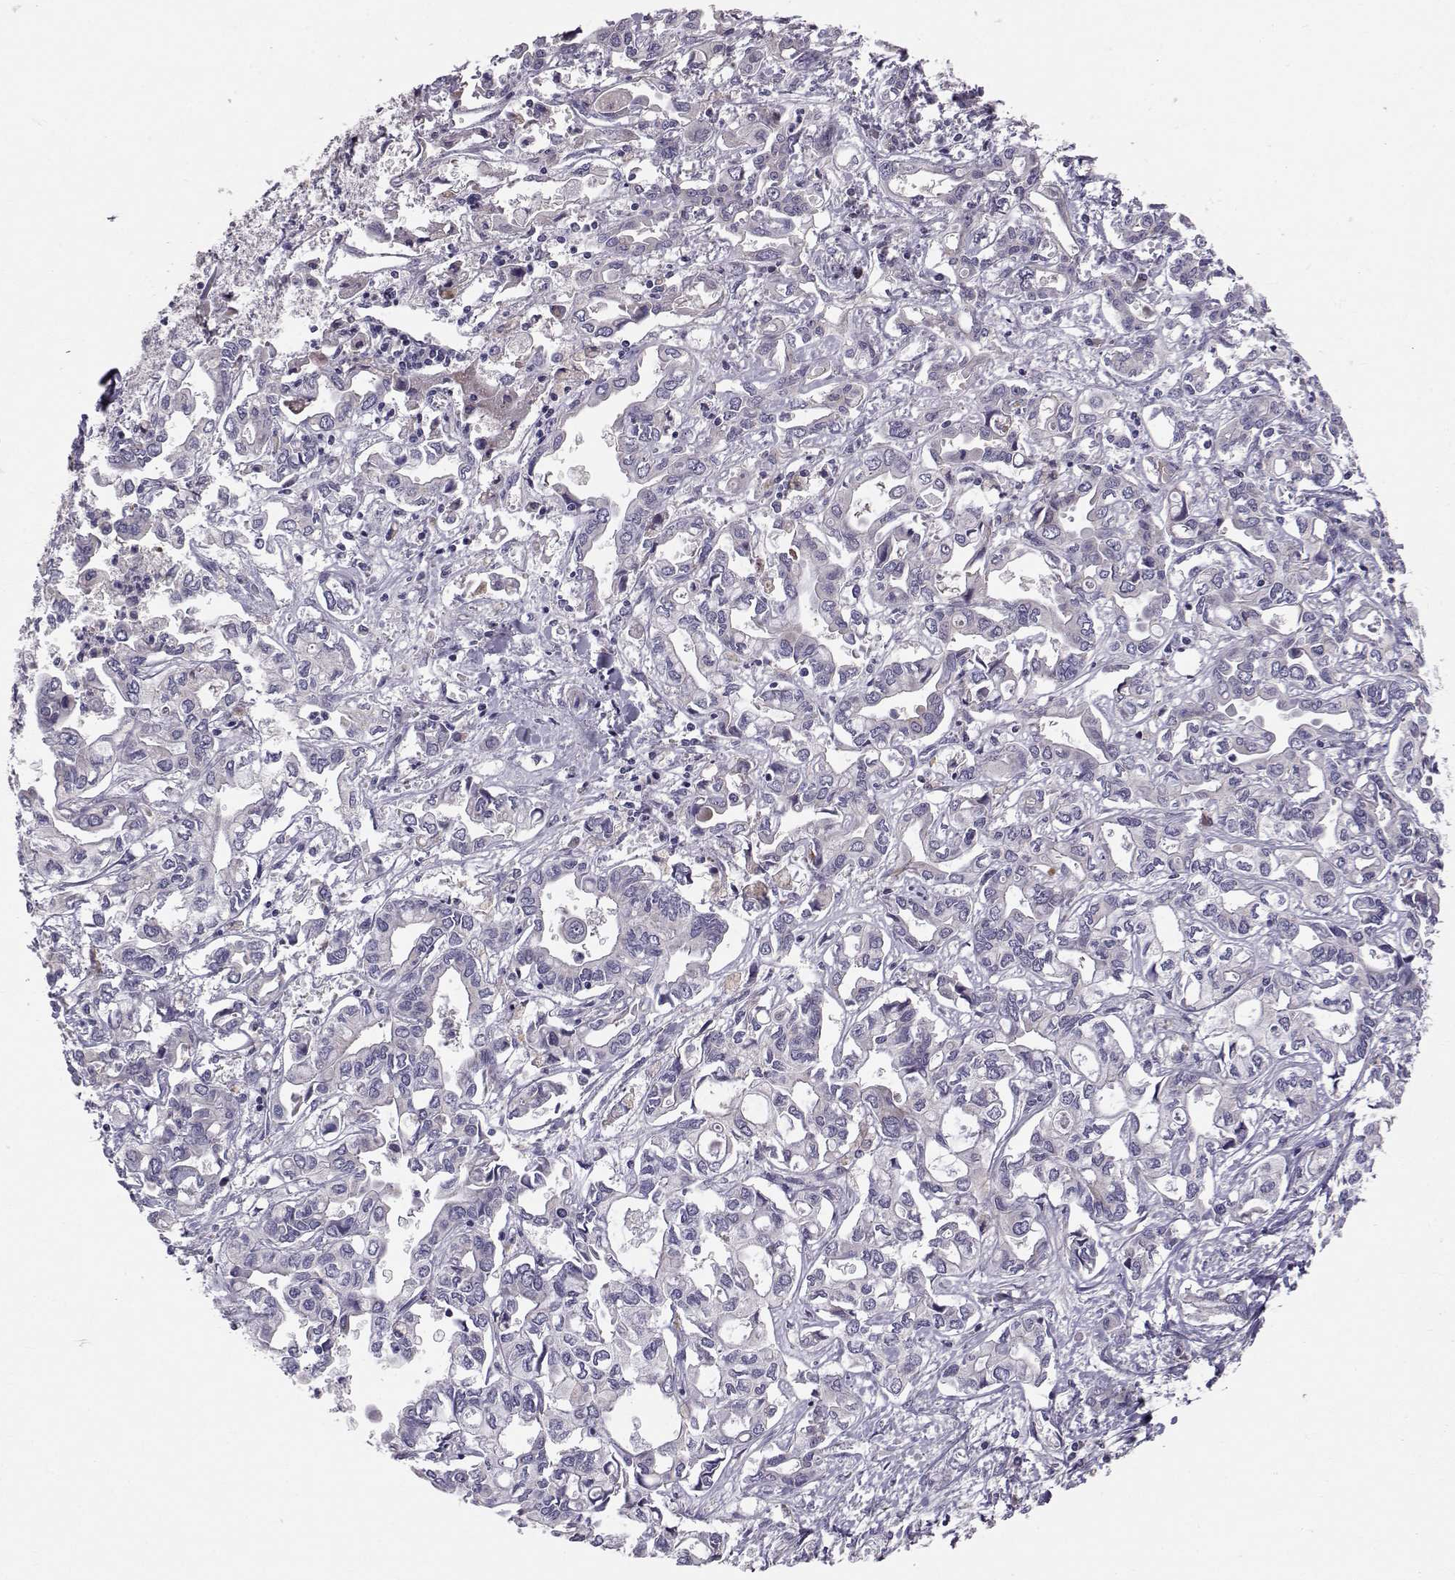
{"staining": {"intensity": "negative", "quantity": "none", "location": "none"}, "tissue": "liver cancer", "cell_type": "Tumor cells", "image_type": "cancer", "snomed": [{"axis": "morphology", "description": "Cholangiocarcinoma"}, {"axis": "topography", "description": "Liver"}], "caption": "There is no significant expression in tumor cells of liver cancer.", "gene": "PEX5L", "patient": {"sex": "female", "age": 64}}